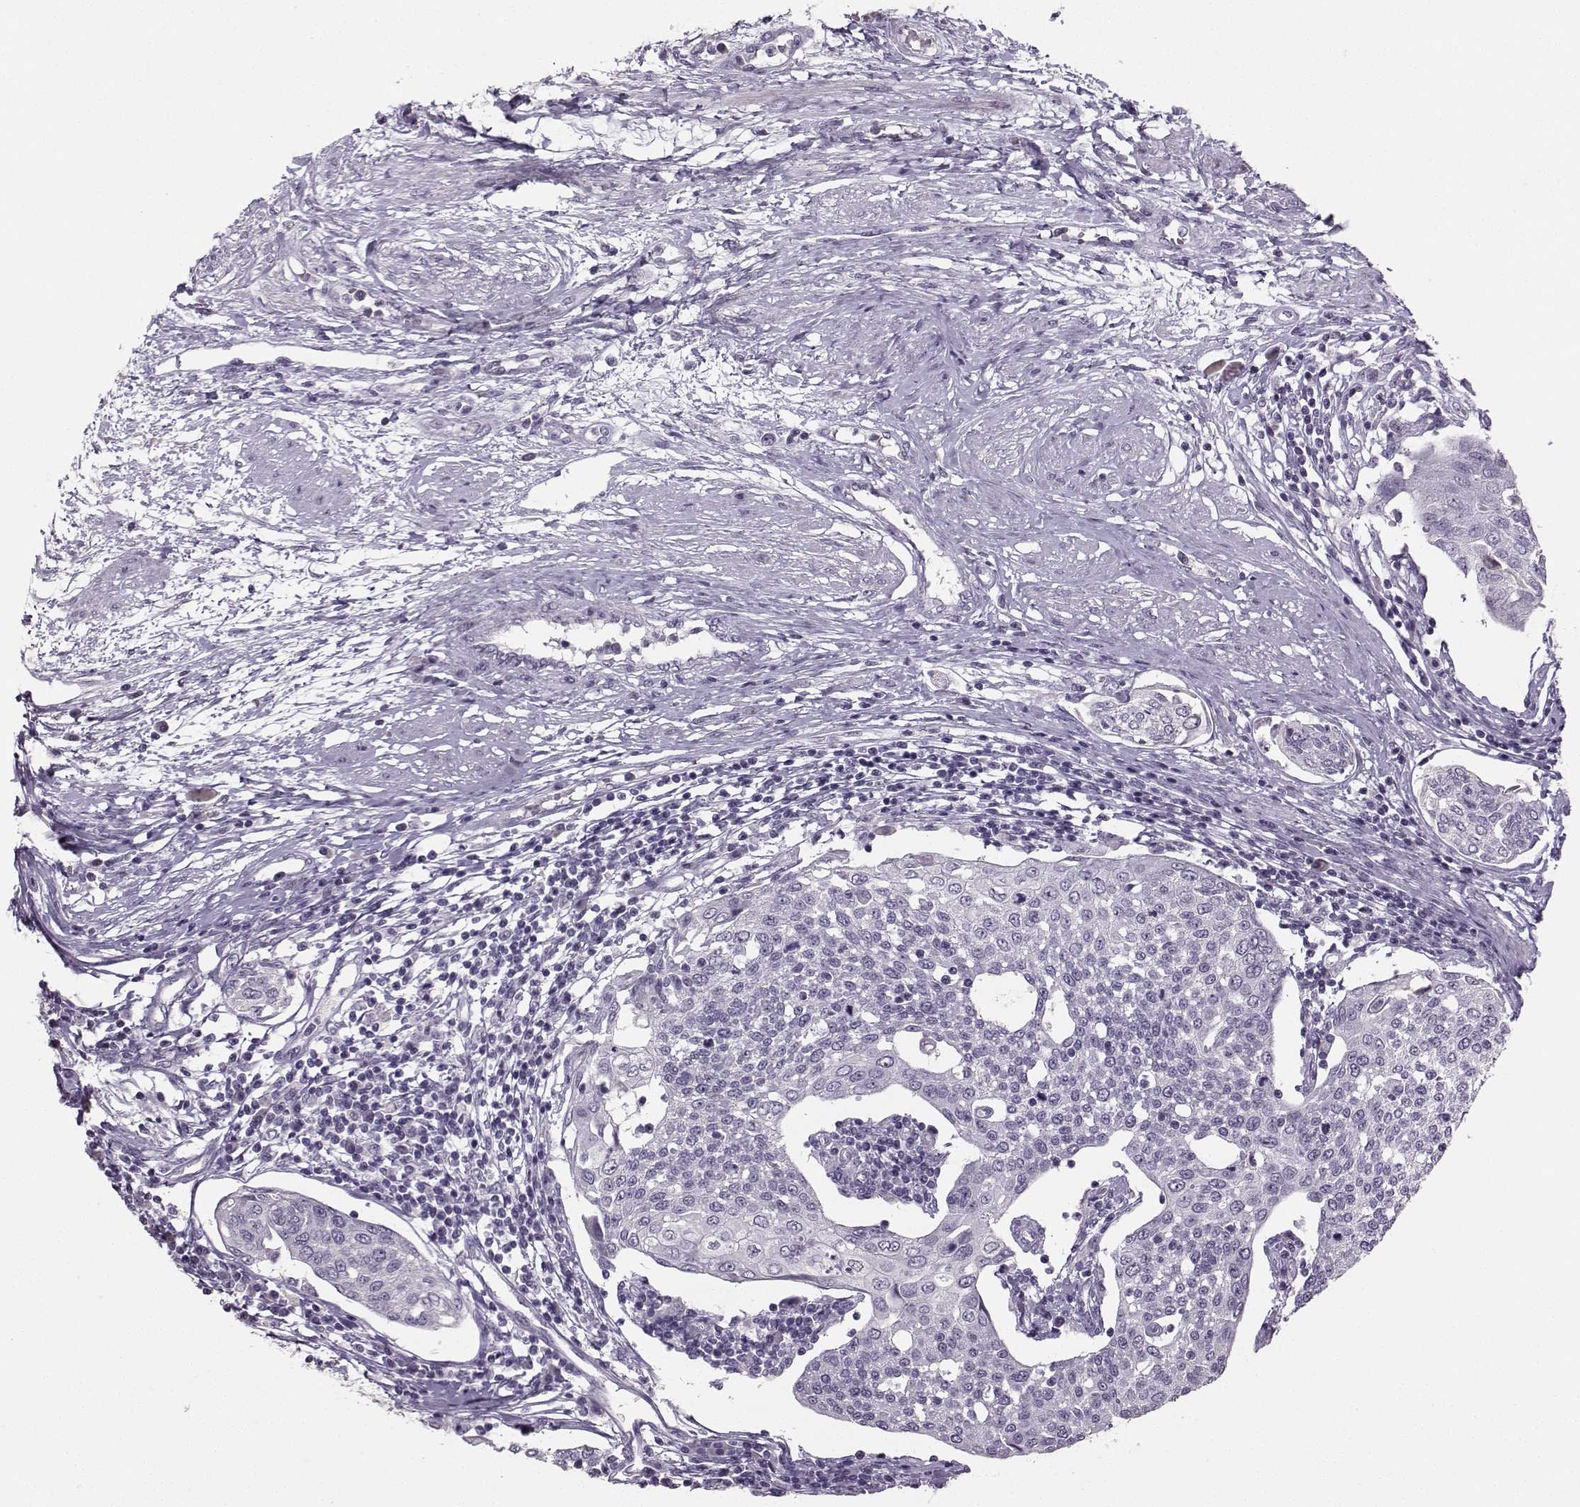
{"staining": {"intensity": "negative", "quantity": "none", "location": "none"}, "tissue": "cervical cancer", "cell_type": "Tumor cells", "image_type": "cancer", "snomed": [{"axis": "morphology", "description": "Squamous cell carcinoma, NOS"}, {"axis": "topography", "description": "Cervix"}], "caption": "A histopathology image of squamous cell carcinoma (cervical) stained for a protein exhibits no brown staining in tumor cells. (DAB immunohistochemistry (IHC) with hematoxylin counter stain).", "gene": "PKP2", "patient": {"sex": "female", "age": 34}}